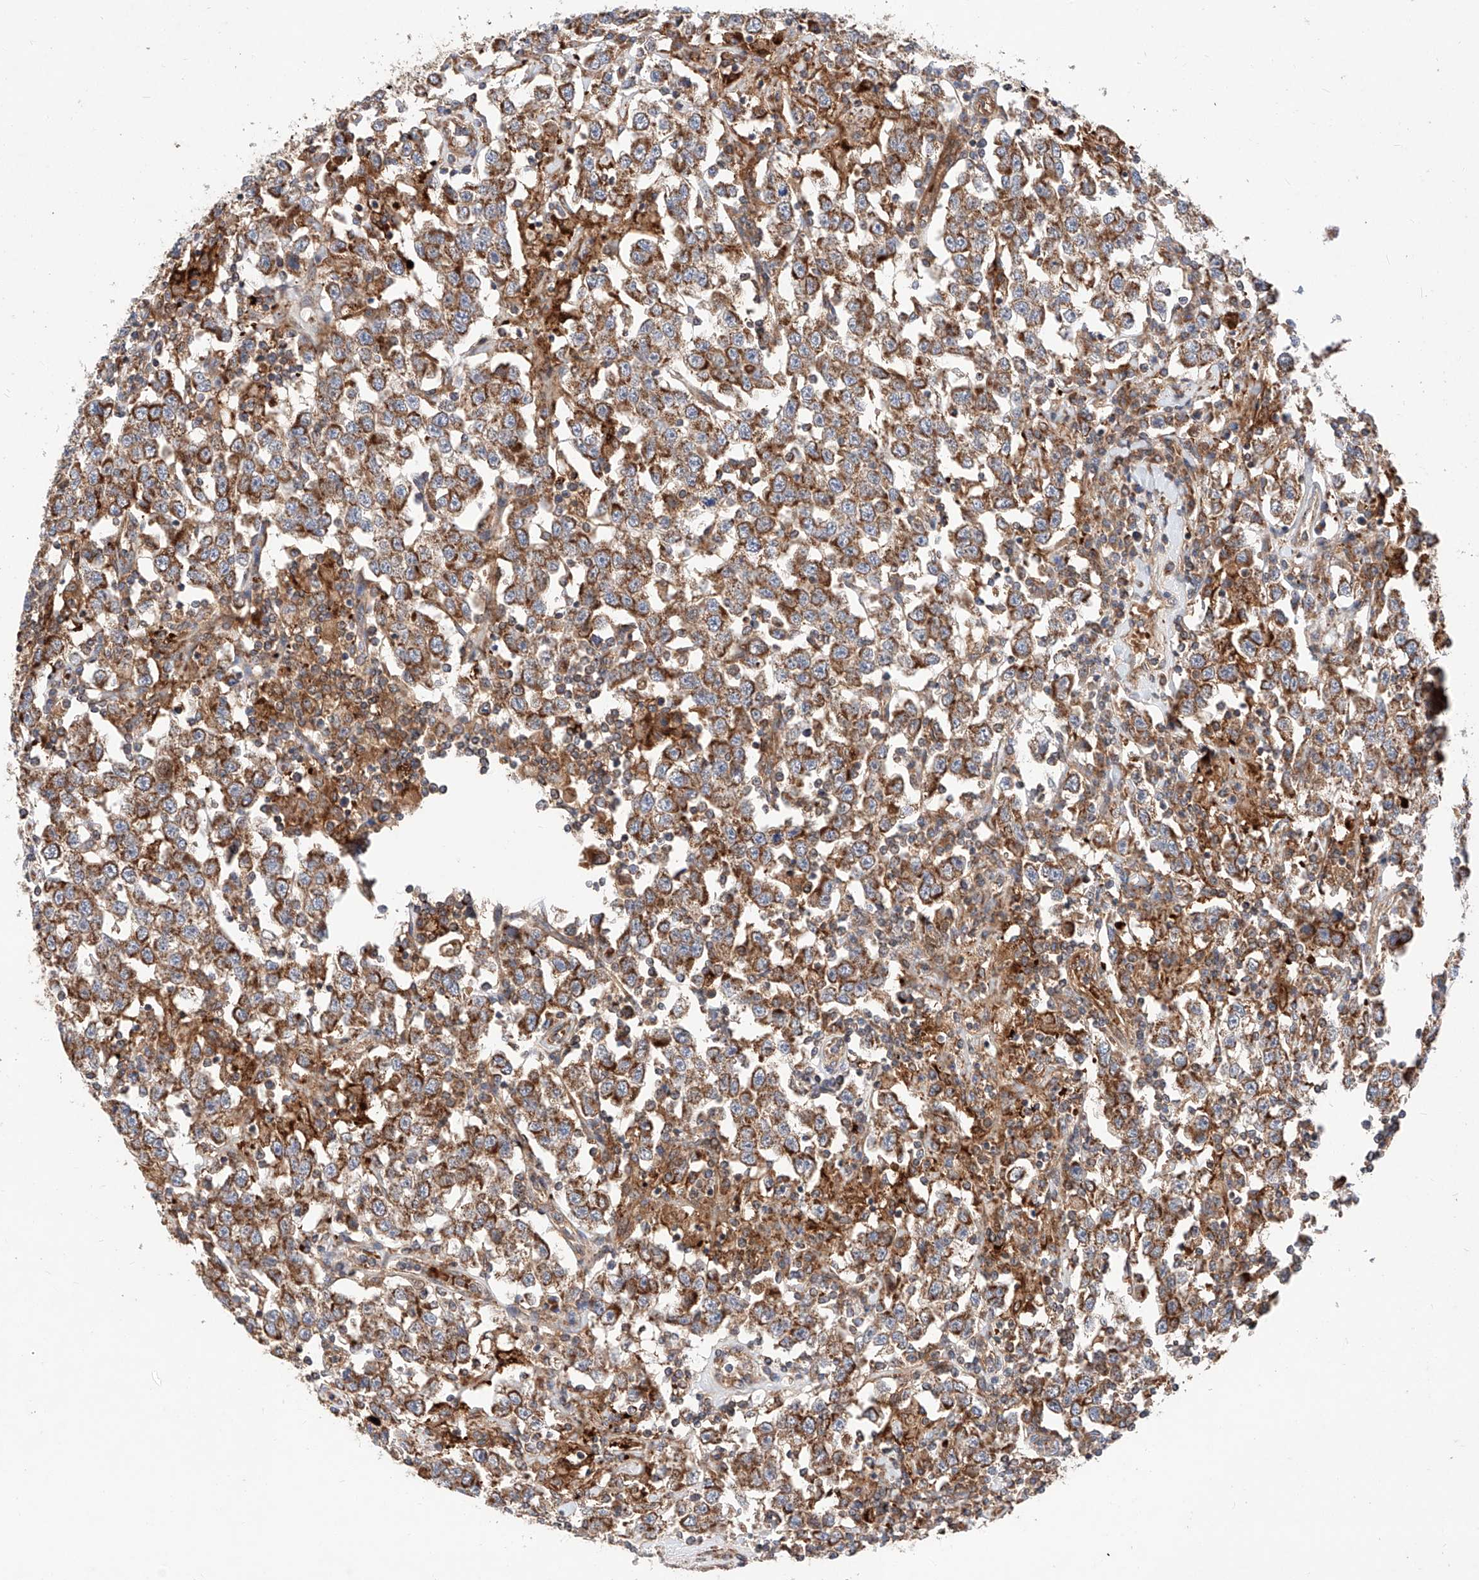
{"staining": {"intensity": "moderate", "quantity": ">75%", "location": "cytoplasmic/membranous"}, "tissue": "testis cancer", "cell_type": "Tumor cells", "image_type": "cancer", "snomed": [{"axis": "morphology", "description": "Seminoma, NOS"}, {"axis": "topography", "description": "Testis"}], "caption": "A brown stain highlights moderate cytoplasmic/membranous staining of a protein in testis cancer (seminoma) tumor cells. (Stains: DAB (3,3'-diaminobenzidine) in brown, nuclei in blue, Microscopy: brightfield microscopy at high magnification).", "gene": "NR1D1", "patient": {"sex": "male", "age": 41}}